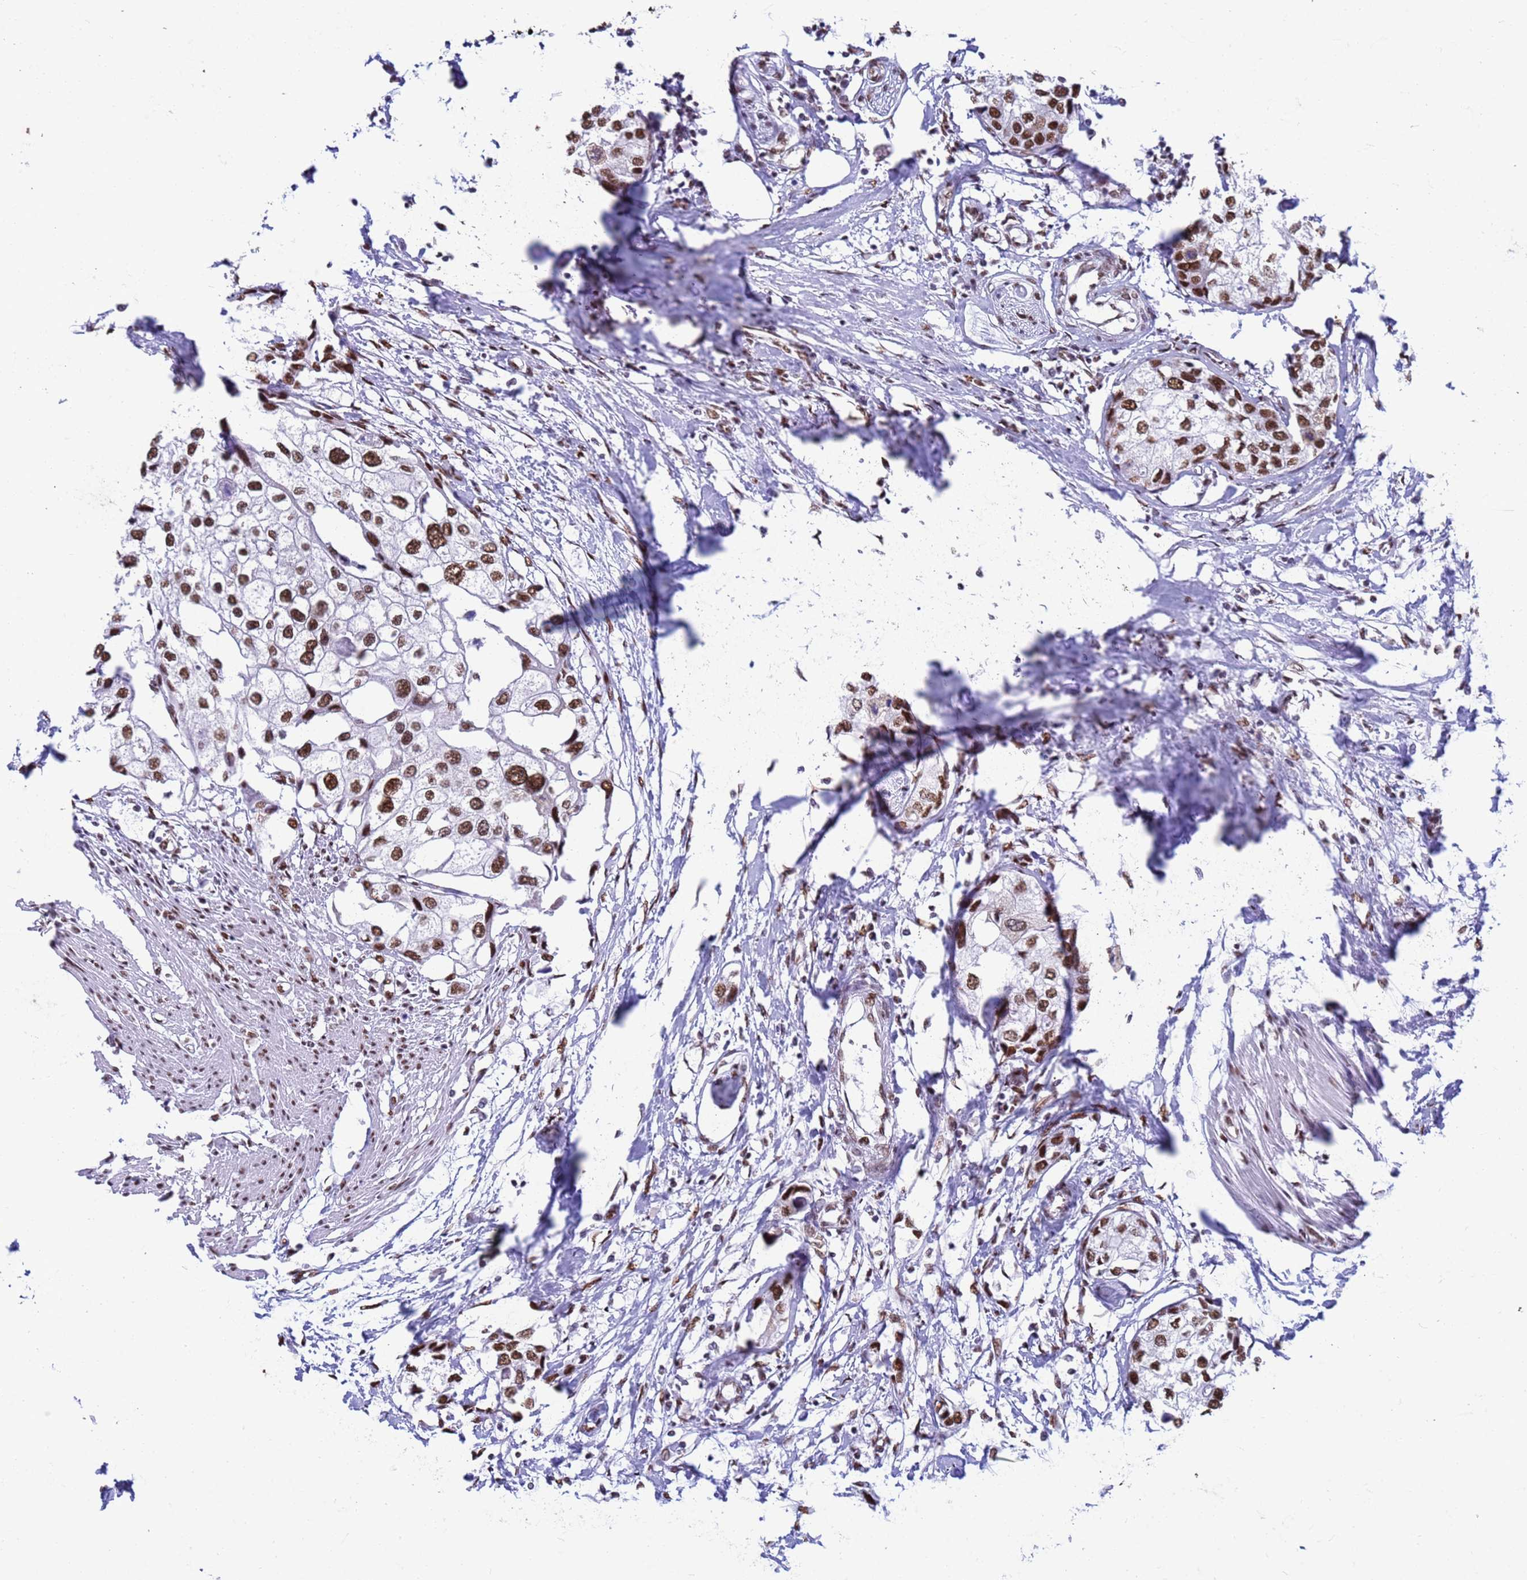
{"staining": {"intensity": "strong", "quantity": ">75%", "location": "nuclear"}, "tissue": "urothelial cancer", "cell_type": "Tumor cells", "image_type": "cancer", "snomed": [{"axis": "morphology", "description": "Urothelial carcinoma, High grade"}, {"axis": "topography", "description": "Urinary bladder"}], "caption": "Immunohistochemistry (IHC) (DAB (3,3'-diaminobenzidine)) staining of human urothelial cancer demonstrates strong nuclear protein staining in approximately >75% of tumor cells. Immunohistochemistry (IHC) stains the protein in brown and the nuclei are stained blue.", "gene": "FAM170B", "patient": {"sex": "male", "age": 64}}